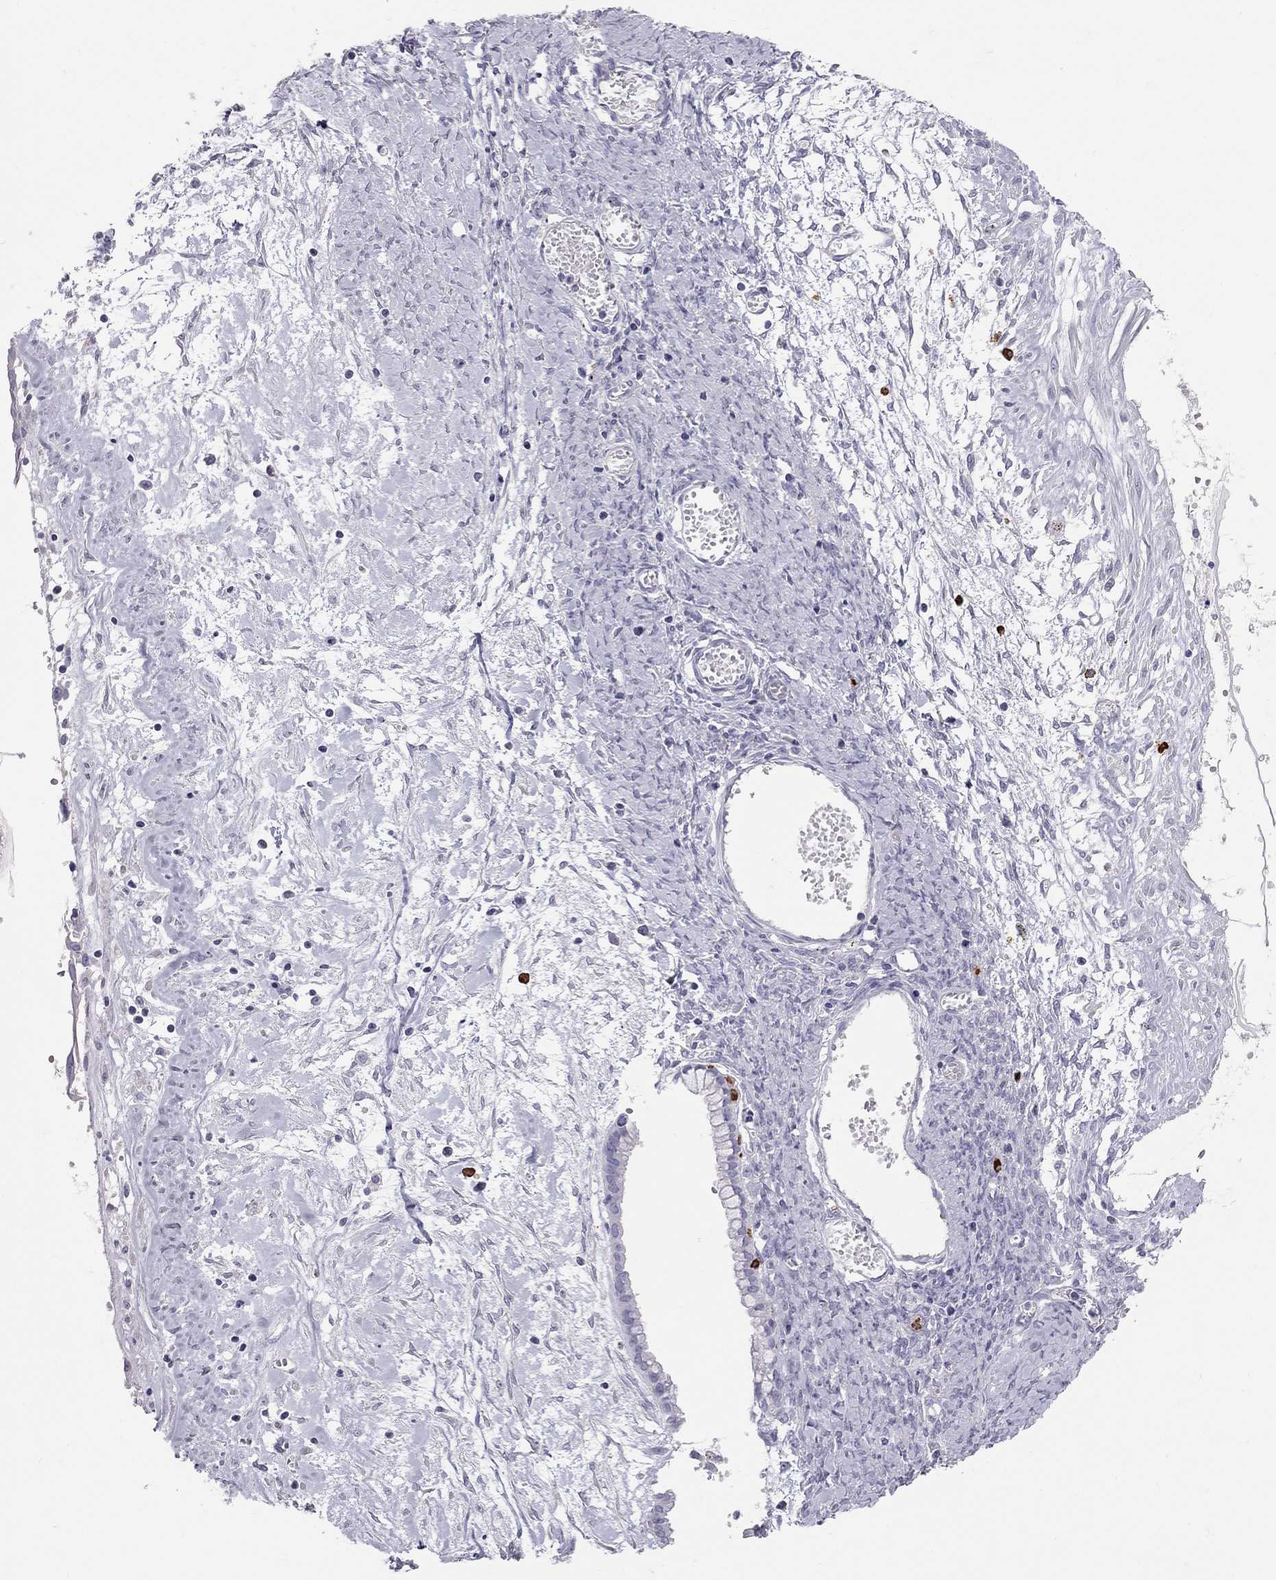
{"staining": {"intensity": "negative", "quantity": "none", "location": "none"}, "tissue": "ovarian cancer", "cell_type": "Tumor cells", "image_type": "cancer", "snomed": [{"axis": "morphology", "description": "Cystadenocarcinoma, mucinous, NOS"}, {"axis": "topography", "description": "Ovary"}], "caption": "The photomicrograph reveals no staining of tumor cells in ovarian mucinous cystadenocarcinoma.", "gene": "IL17REL", "patient": {"sex": "female", "age": 67}}